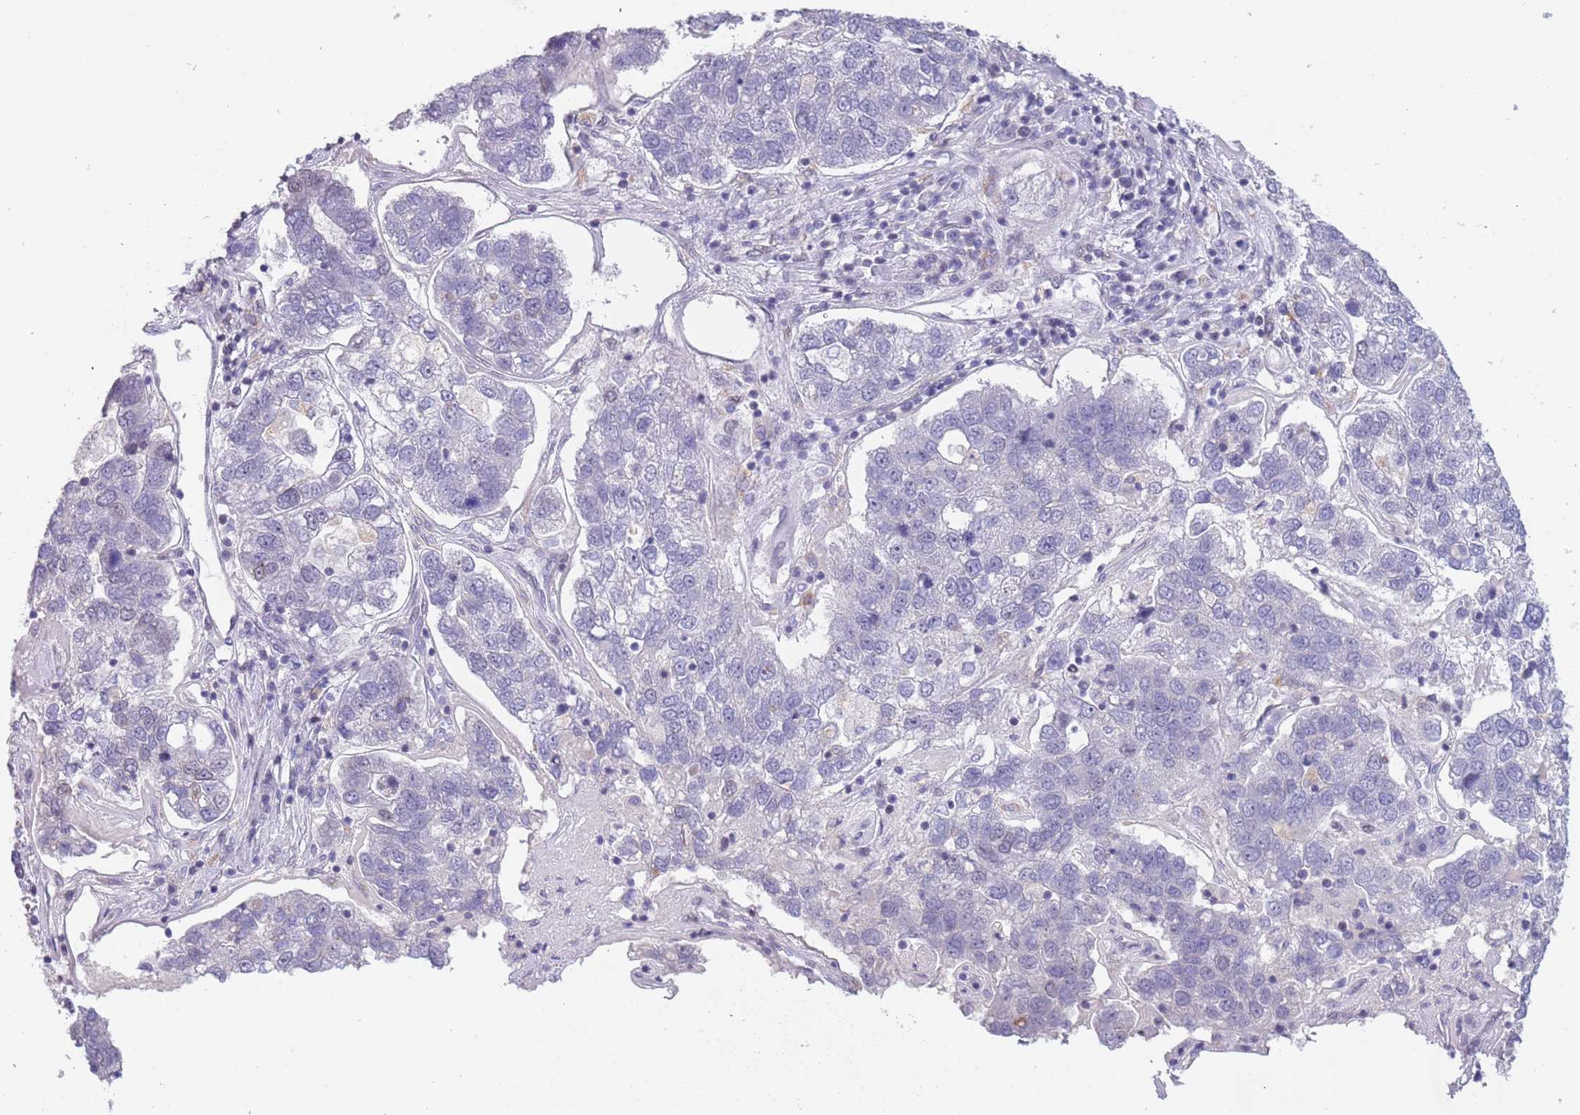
{"staining": {"intensity": "negative", "quantity": "none", "location": "none"}, "tissue": "pancreatic cancer", "cell_type": "Tumor cells", "image_type": "cancer", "snomed": [{"axis": "morphology", "description": "Adenocarcinoma, NOS"}, {"axis": "topography", "description": "Pancreas"}], "caption": "This is an immunohistochemistry histopathology image of human pancreatic cancer. There is no staining in tumor cells.", "gene": "KLHDC2", "patient": {"sex": "female", "age": 61}}